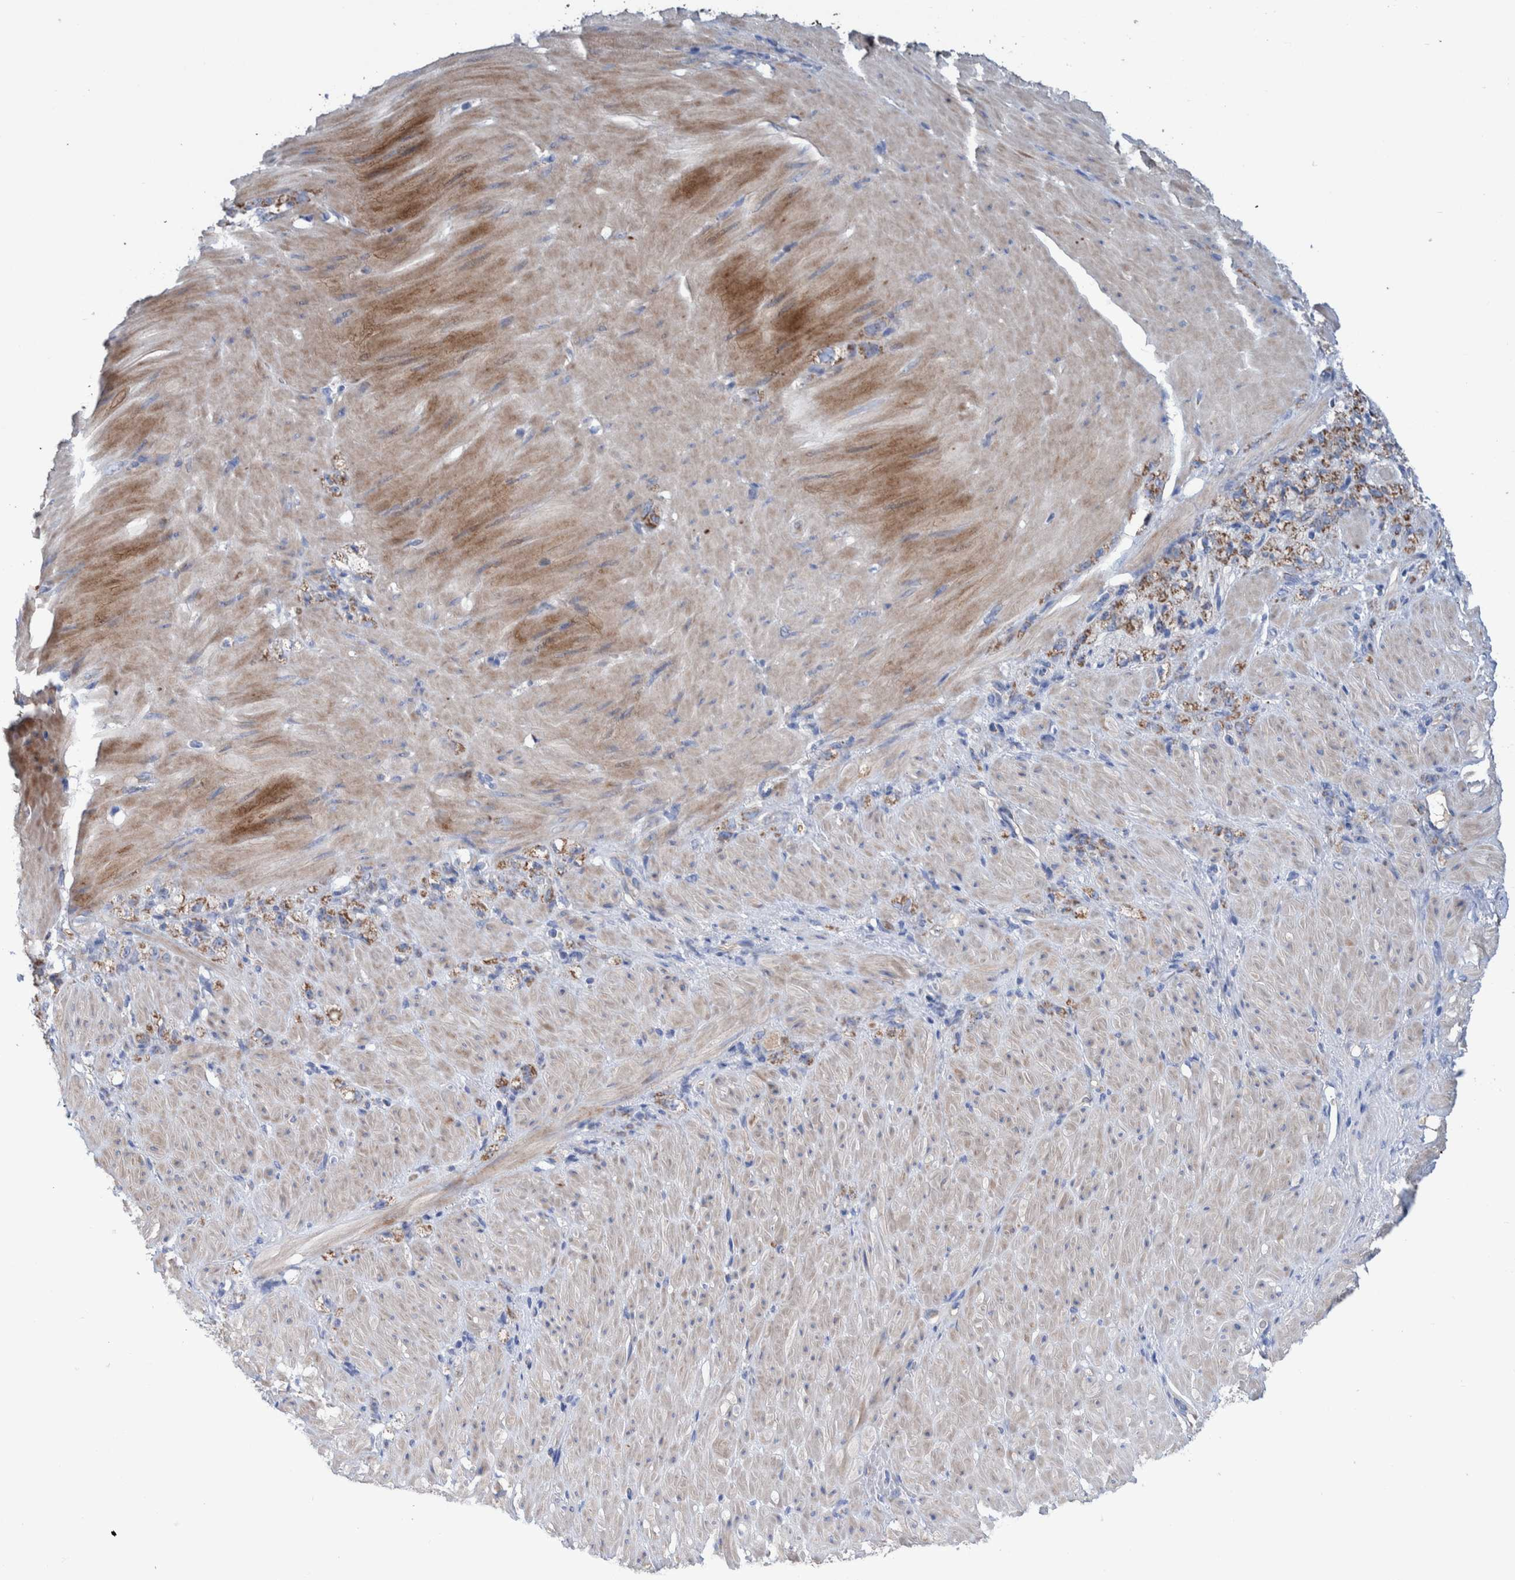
{"staining": {"intensity": "moderate", "quantity": ">75%", "location": "cytoplasmic/membranous"}, "tissue": "stomach cancer", "cell_type": "Tumor cells", "image_type": "cancer", "snomed": [{"axis": "morphology", "description": "Normal tissue, NOS"}, {"axis": "morphology", "description": "Adenocarcinoma, NOS"}, {"axis": "topography", "description": "Stomach"}], "caption": "Immunohistochemistry micrograph of human stomach adenocarcinoma stained for a protein (brown), which exhibits medium levels of moderate cytoplasmic/membranous expression in about >75% of tumor cells.", "gene": "DECR1", "patient": {"sex": "male", "age": 82}}